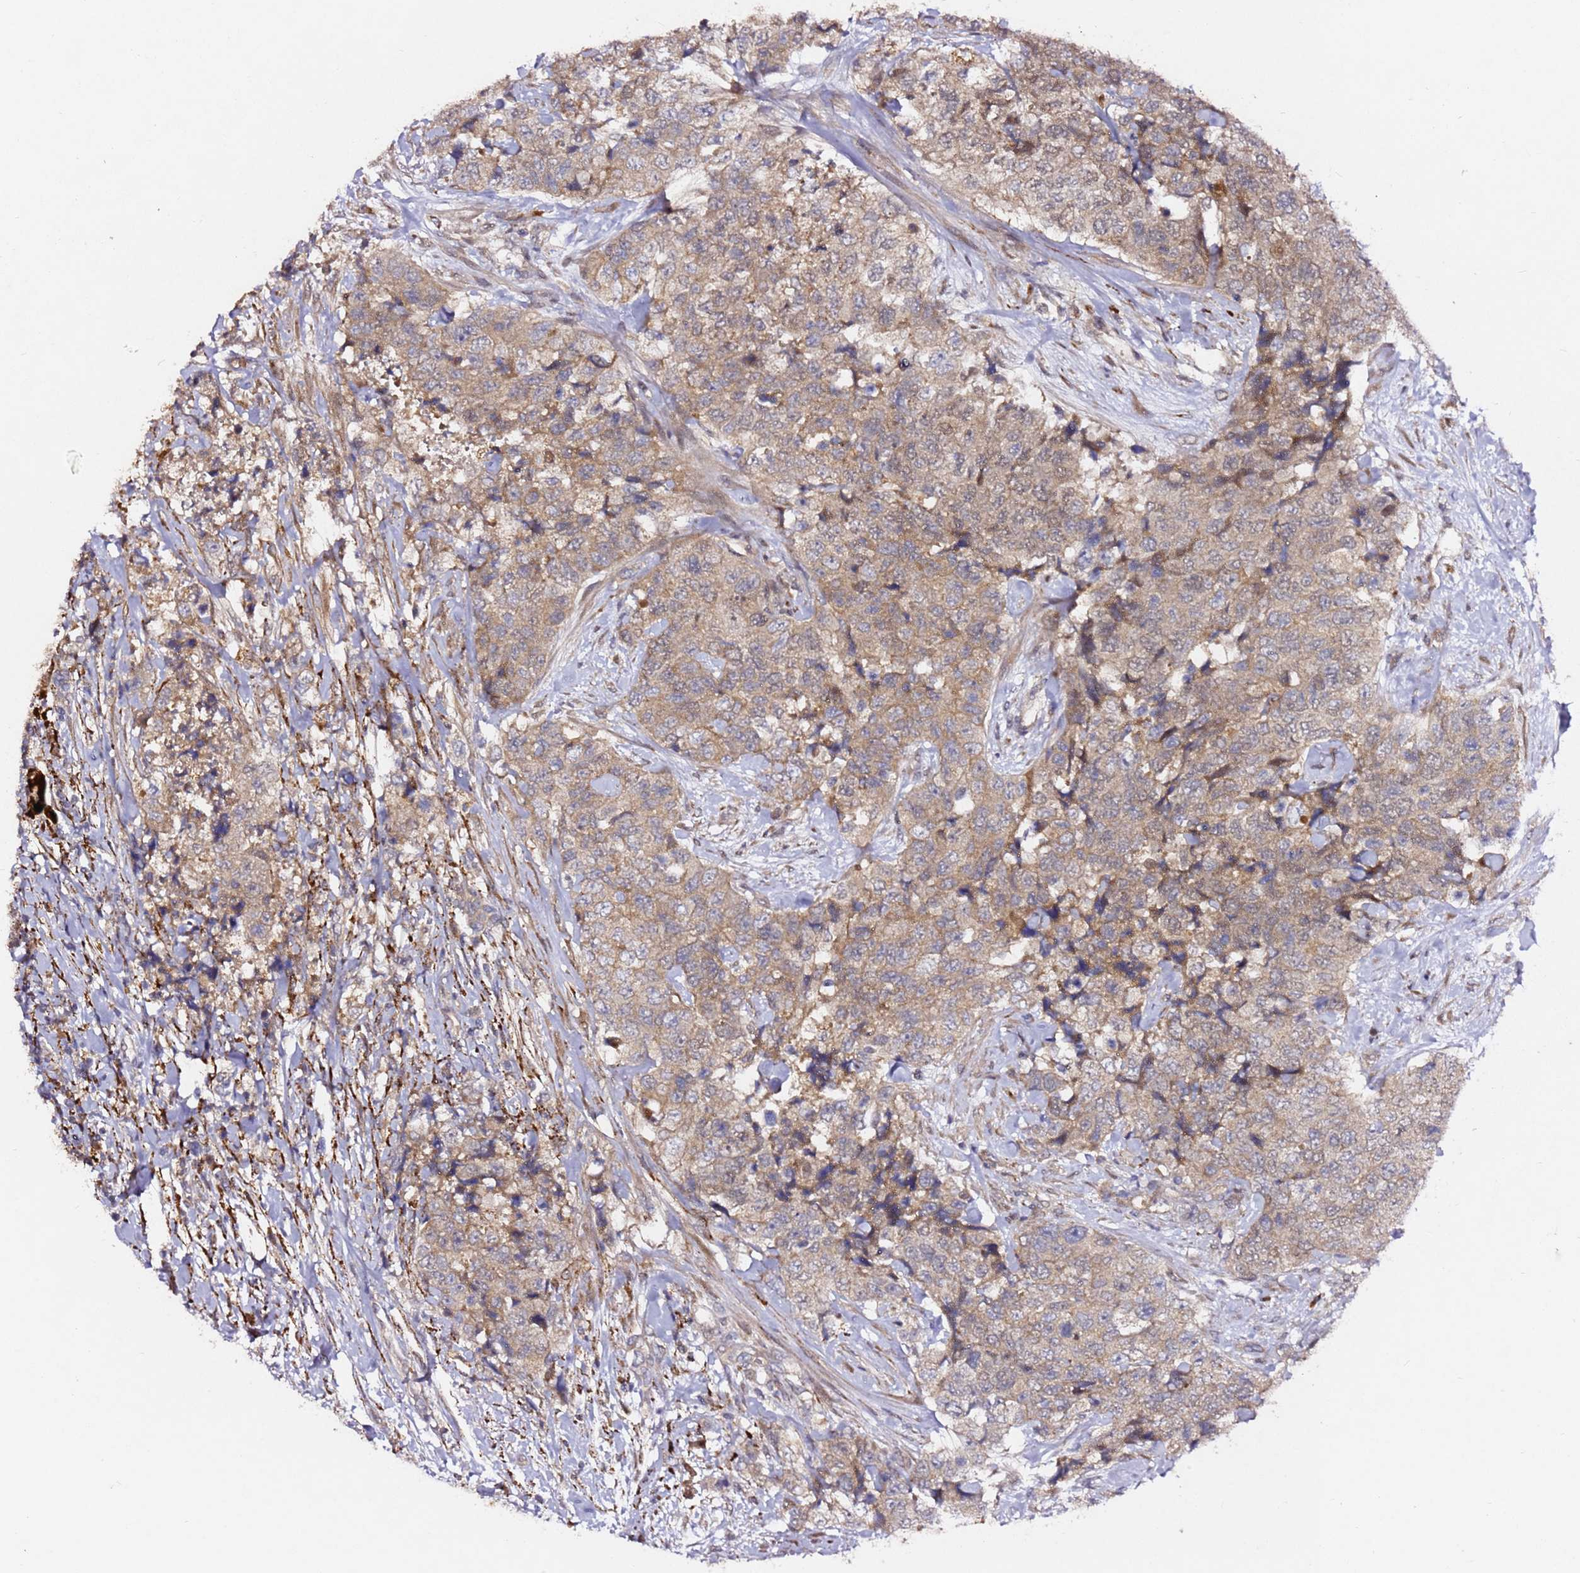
{"staining": {"intensity": "weak", "quantity": ">75%", "location": "cytoplasmic/membranous"}, "tissue": "urothelial cancer", "cell_type": "Tumor cells", "image_type": "cancer", "snomed": [{"axis": "morphology", "description": "Urothelial carcinoma, High grade"}, {"axis": "topography", "description": "Urinary bladder"}], "caption": "Brown immunohistochemical staining in human urothelial cancer displays weak cytoplasmic/membranous positivity in approximately >75% of tumor cells.", "gene": "ALG11", "patient": {"sex": "female", "age": 78}}